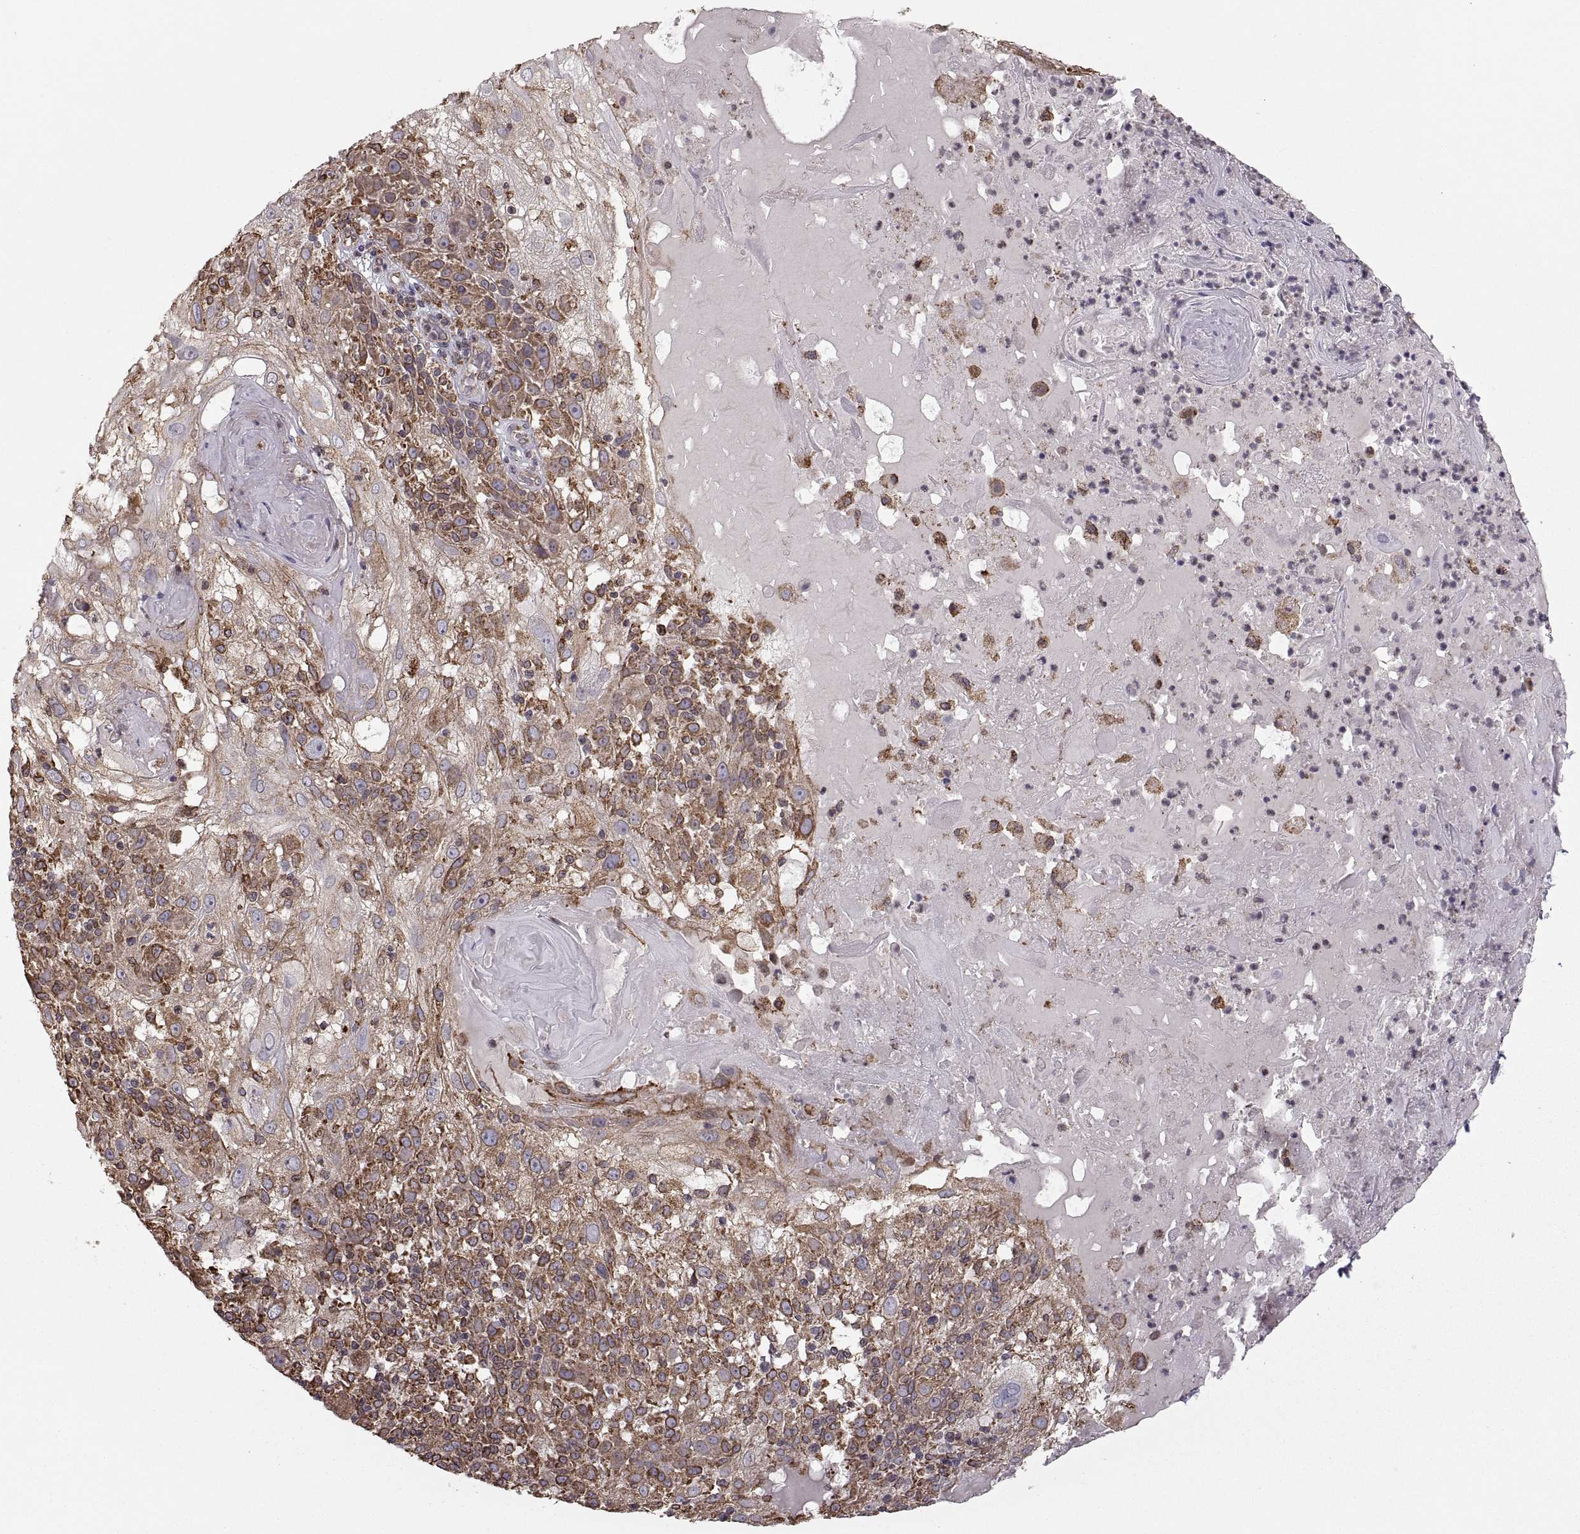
{"staining": {"intensity": "moderate", "quantity": "<25%", "location": "cytoplasmic/membranous"}, "tissue": "skin cancer", "cell_type": "Tumor cells", "image_type": "cancer", "snomed": [{"axis": "morphology", "description": "Normal tissue, NOS"}, {"axis": "morphology", "description": "Squamous cell carcinoma, NOS"}, {"axis": "topography", "description": "Skin"}], "caption": "Moderate cytoplasmic/membranous protein expression is seen in approximately <25% of tumor cells in skin squamous cell carcinoma. The staining was performed using DAB (3,3'-diaminobenzidine), with brown indicating positive protein expression. Nuclei are stained blue with hematoxylin.", "gene": "PDIA3", "patient": {"sex": "female", "age": 83}}